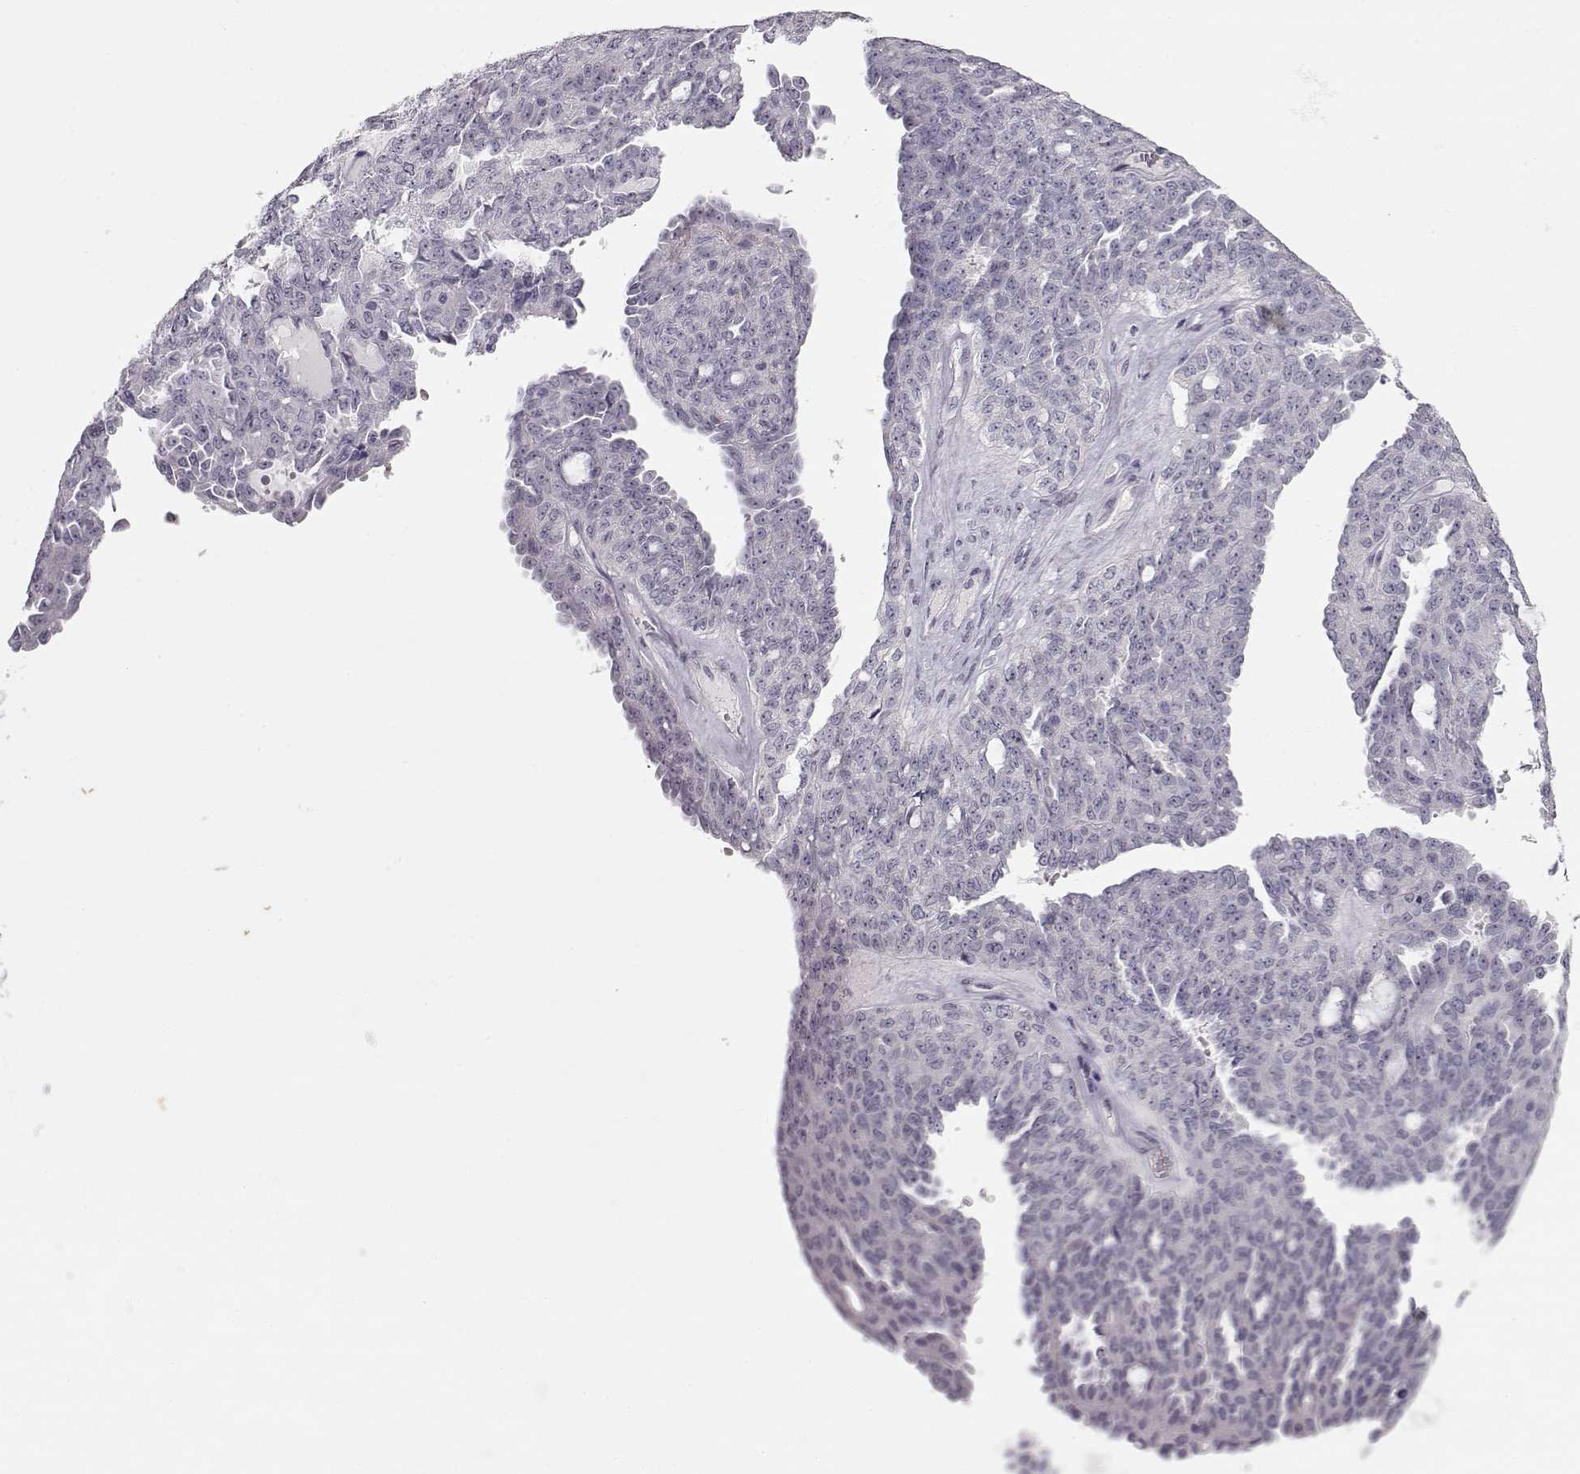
{"staining": {"intensity": "negative", "quantity": "none", "location": "none"}, "tissue": "ovarian cancer", "cell_type": "Tumor cells", "image_type": "cancer", "snomed": [{"axis": "morphology", "description": "Cystadenocarcinoma, serous, NOS"}, {"axis": "topography", "description": "Ovary"}], "caption": "Human serous cystadenocarcinoma (ovarian) stained for a protein using immunohistochemistry (IHC) reveals no expression in tumor cells.", "gene": "FAM205A", "patient": {"sex": "female", "age": 71}}